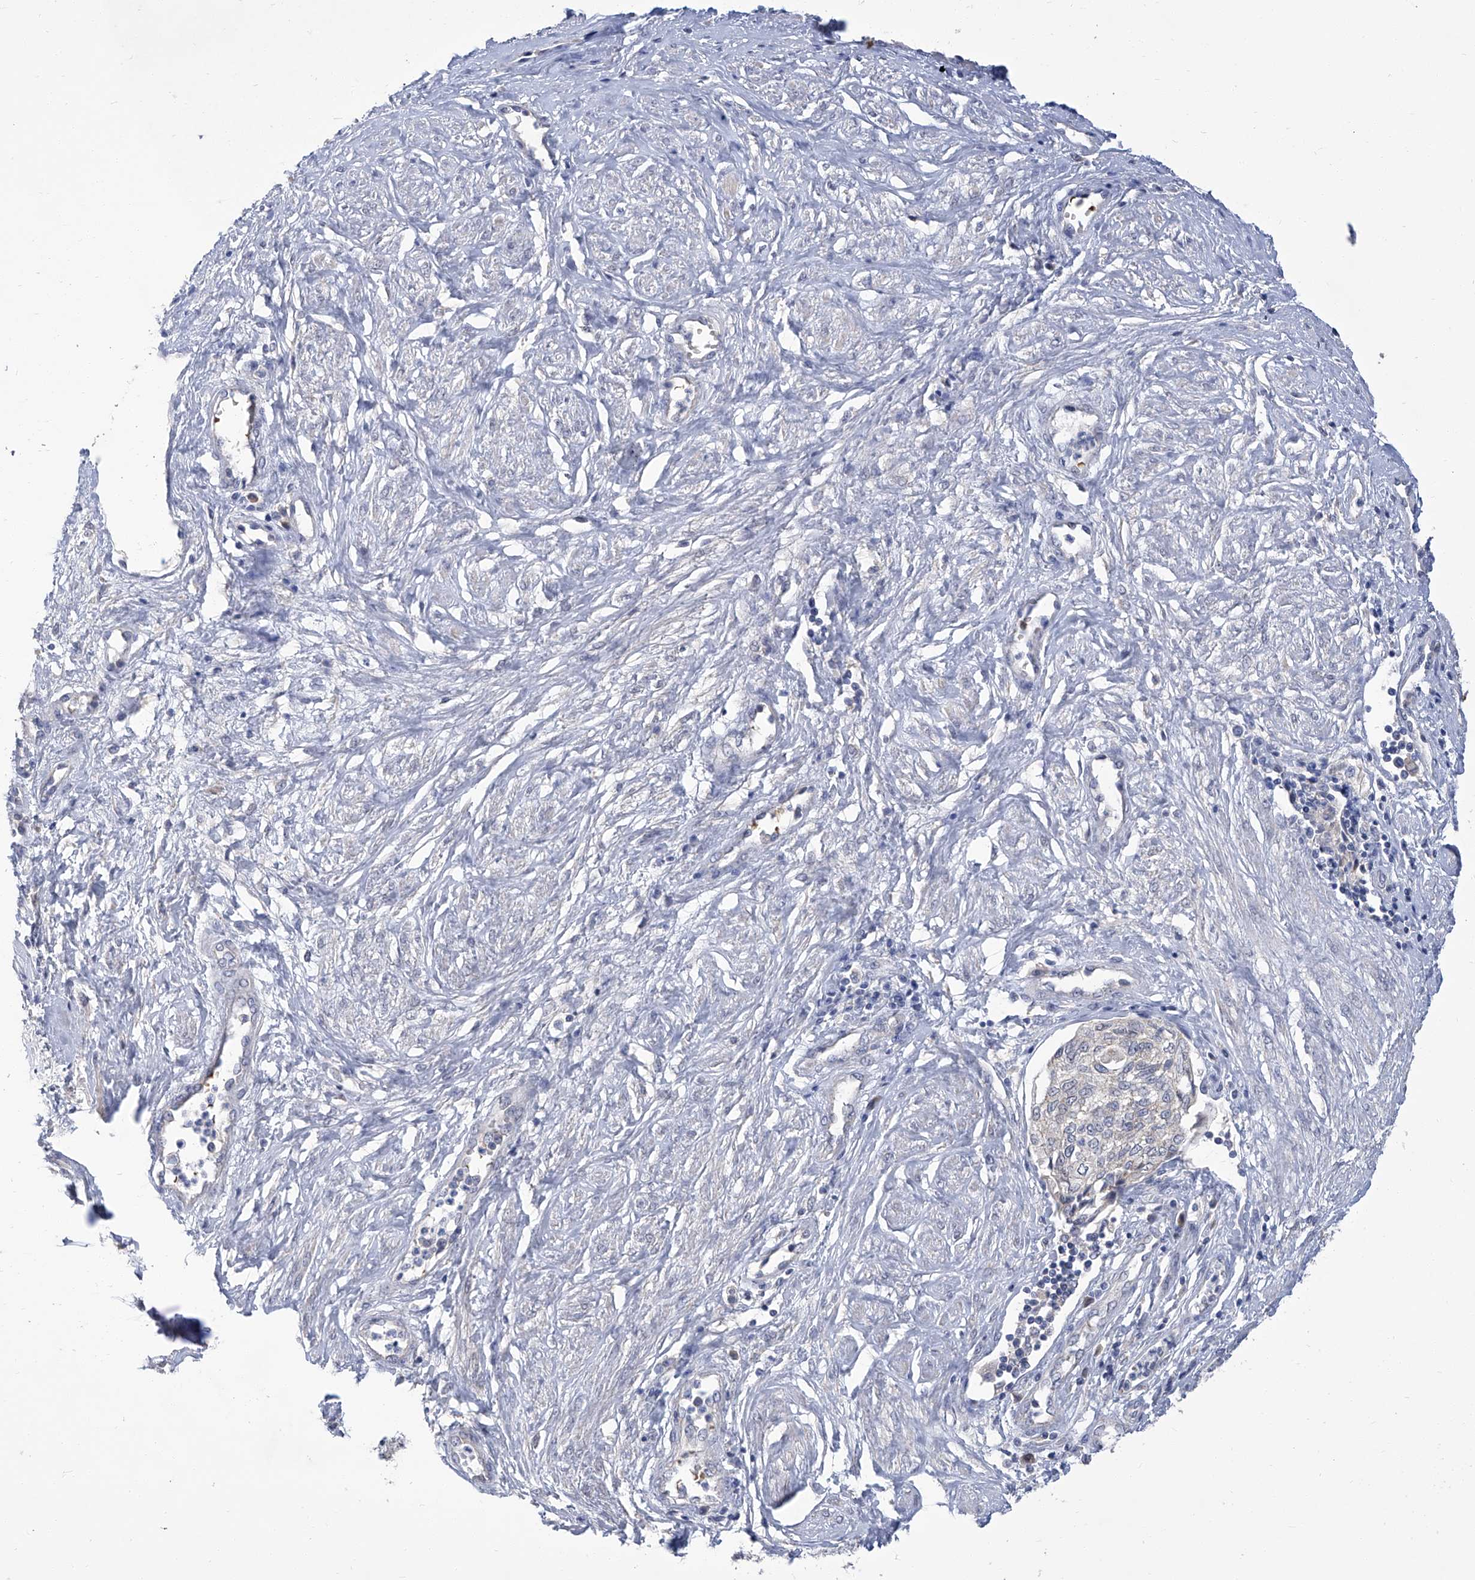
{"staining": {"intensity": "negative", "quantity": "none", "location": "none"}, "tissue": "cervical cancer", "cell_type": "Tumor cells", "image_type": "cancer", "snomed": [{"axis": "morphology", "description": "Squamous cell carcinoma, NOS"}, {"axis": "topography", "description": "Cervix"}], "caption": "A histopathology image of human cervical cancer is negative for staining in tumor cells.", "gene": "PARD3", "patient": {"sex": "female", "age": 34}}